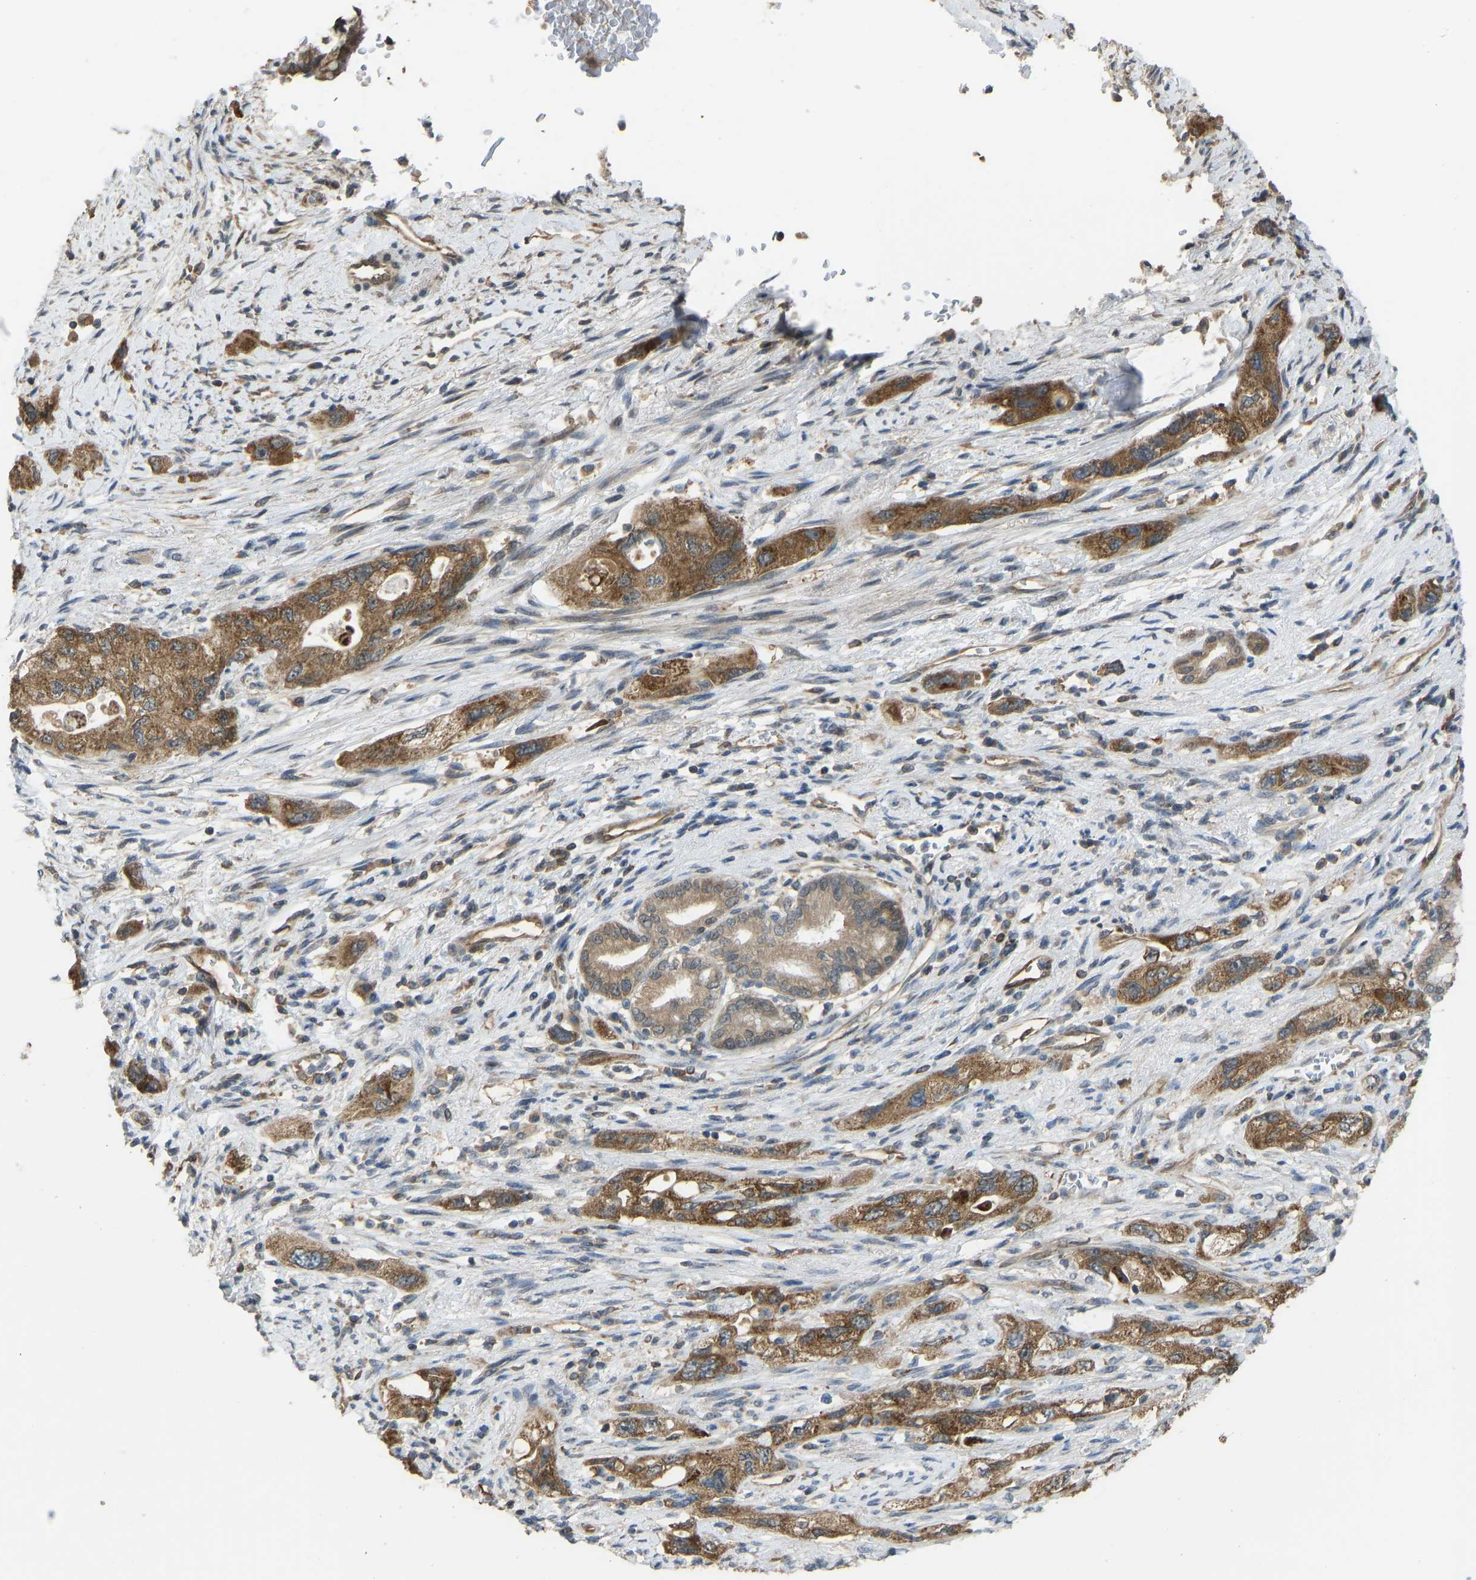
{"staining": {"intensity": "moderate", "quantity": ">75%", "location": "cytoplasmic/membranous"}, "tissue": "pancreatic cancer", "cell_type": "Tumor cells", "image_type": "cancer", "snomed": [{"axis": "morphology", "description": "Adenocarcinoma, NOS"}, {"axis": "topography", "description": "Pancreas"}], "caption": "Tumor cells display medium levels of moderate cytoplasmic/membranous staining in approximately >75% of cells in pancreatic adenocarcinoma.", "gene": "CCT8", "patient": {"sex": "female", "age": 73}}